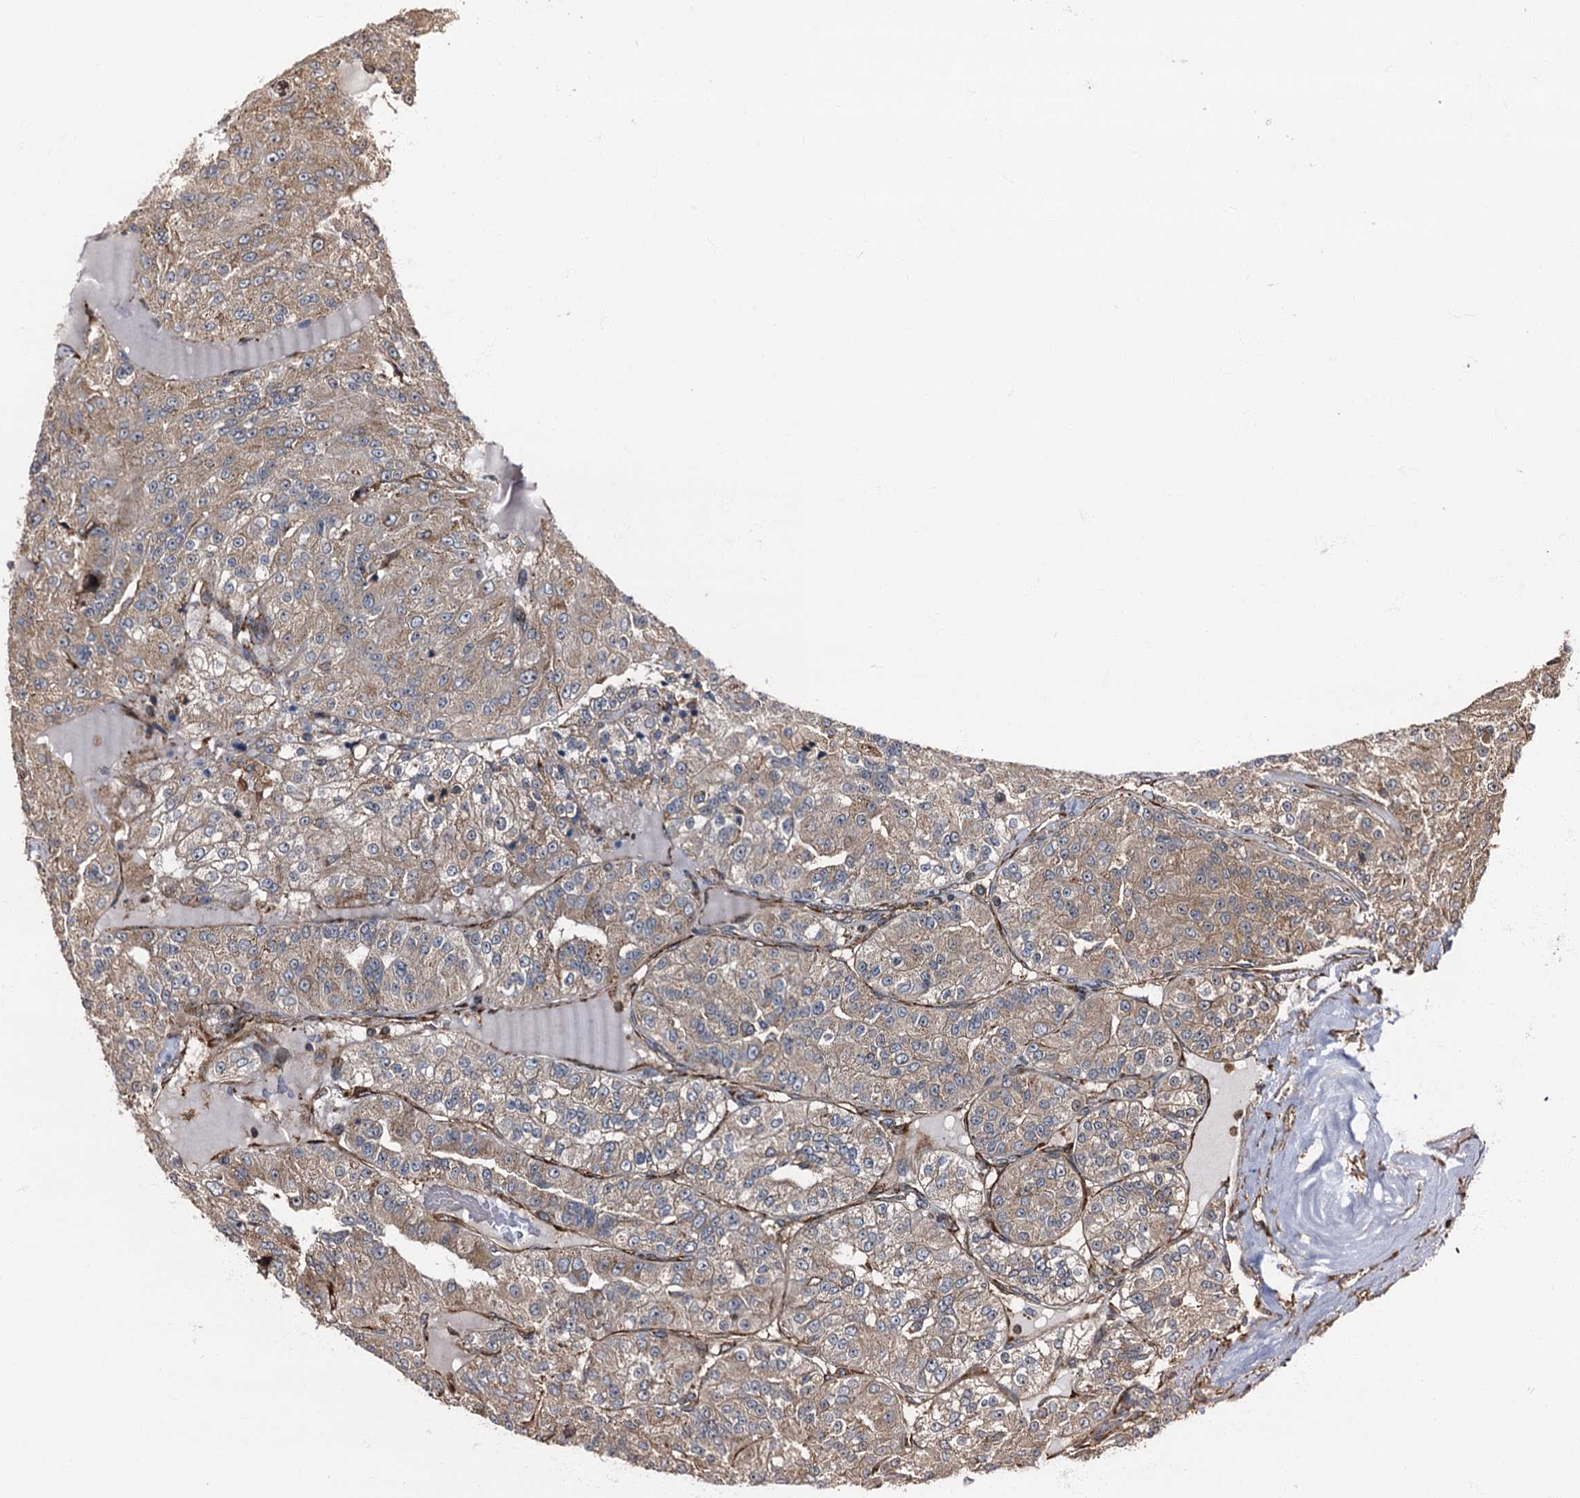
{"staining": {"intensity": "moderate", "quantity": ">75%", "location": "cytoplasmic/membranous"}, "tissue": "renal cancer", "cell_type": "Tumor cells", "image_type": "cancer", "snomed": [{"axis": "morphology", "description": "Adenocarcinoma, NOS"}, {"axis": "topography", "description": "Kidney"}], "caption": "Protein analysis of renal adenocarcinoma tissue displays moderate cytoplasmic/membranous positivity in approximately >75% of tumor cells.", "gene": "ATP2C1", "patient": {"sex": "female", "age": 63}}